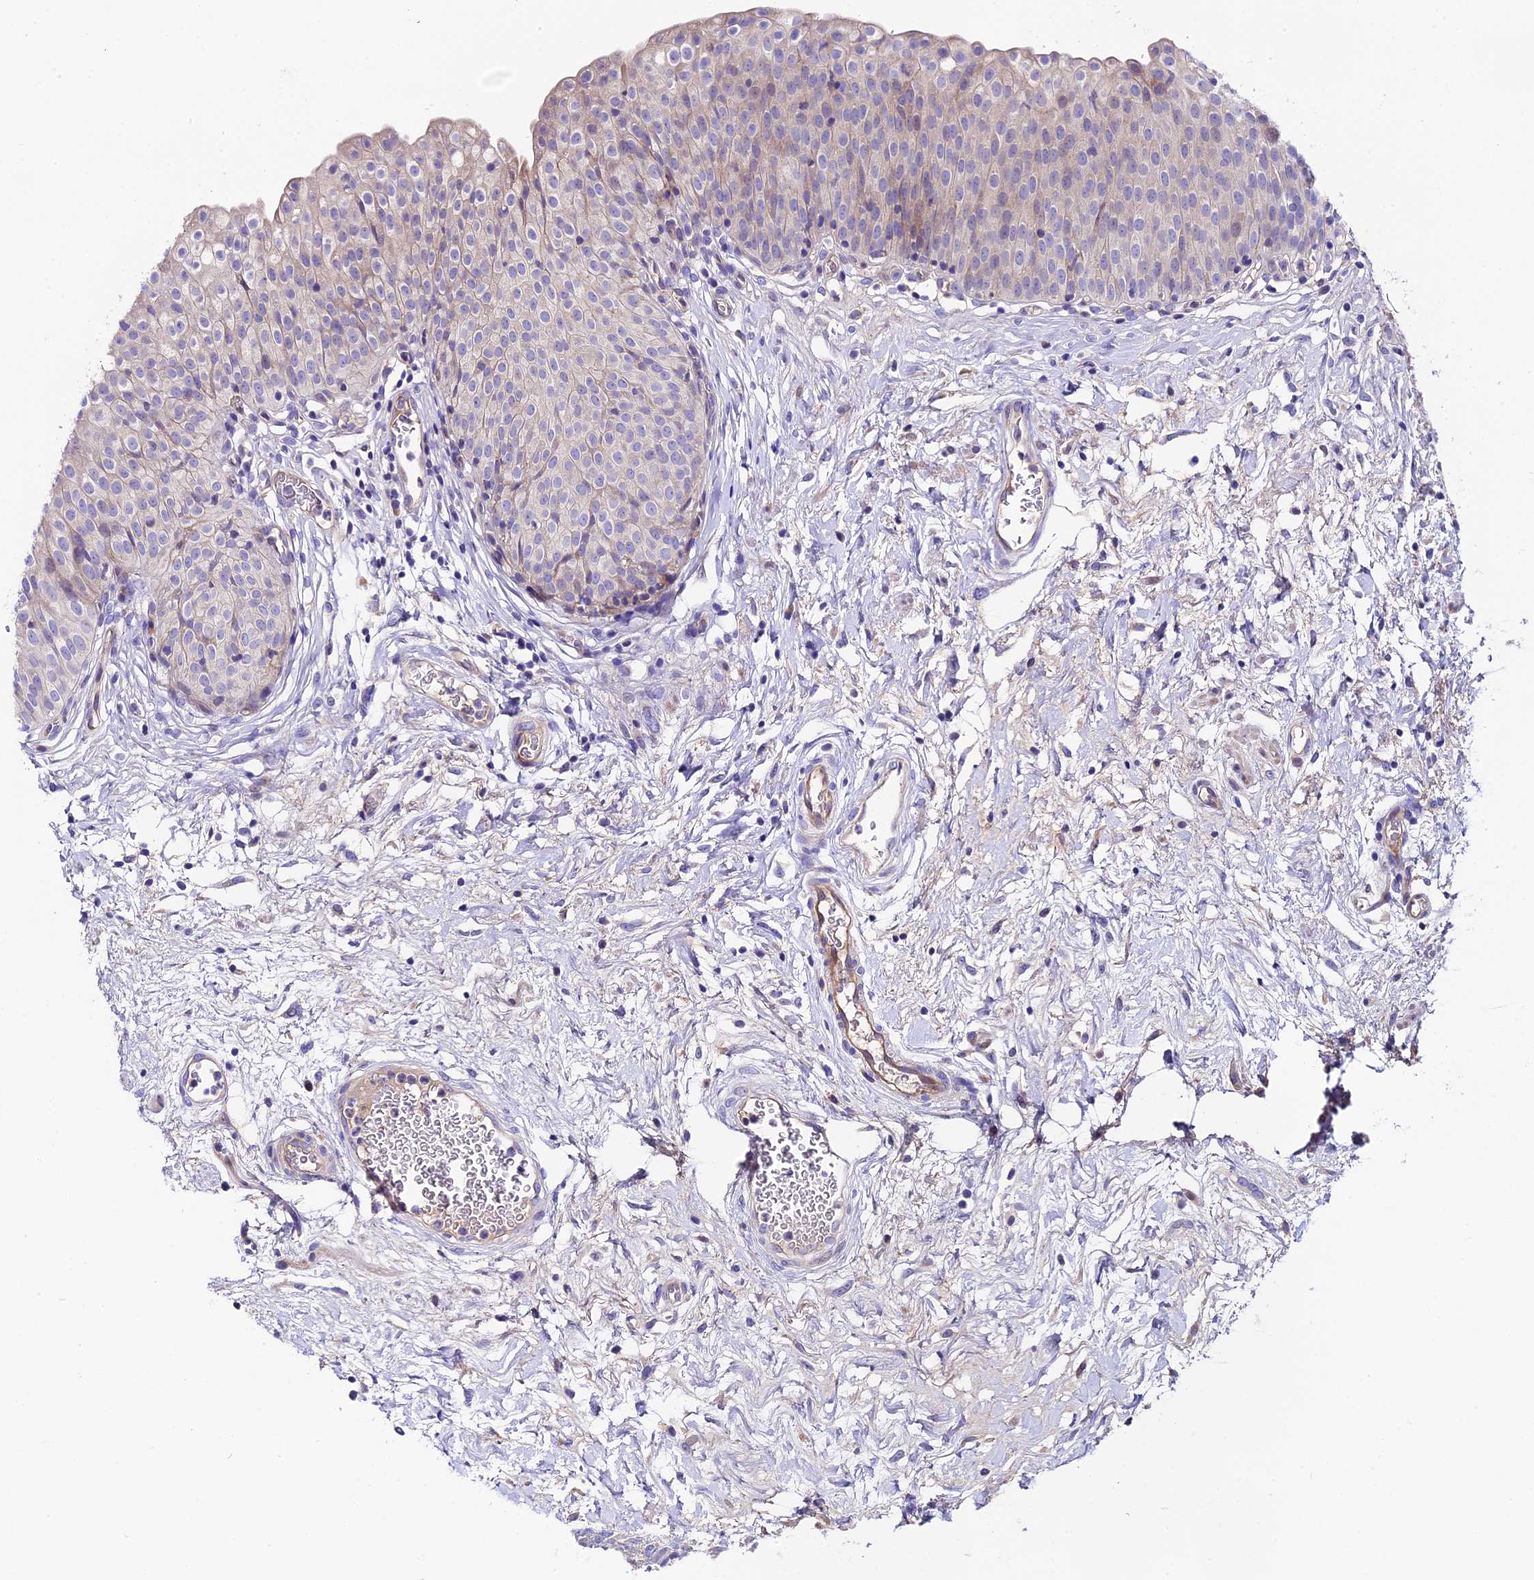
{"staining": {"intensity": "negative", "quantity": "none", "location": "none"}, "tissue": "urinary bladder", "cell_type": "Urothelial cells", "image_type": "normal", "snomed": [{"axis": "morphology", "description": "Normal tissue, NOS"}, {"axis": "topography", "description": "Urinary bladder"}], "caption": "Immunohistochemistry of benign human urinary bladder displays no positivity in urothelial cells. (DAB (3,3'-diaminobenzidine) immunohistochemistry (IHC) visualized using brightfield microscopy, high magnification).", "gene": "PIGU", "patient": {"sex": "male", "age": 55}}